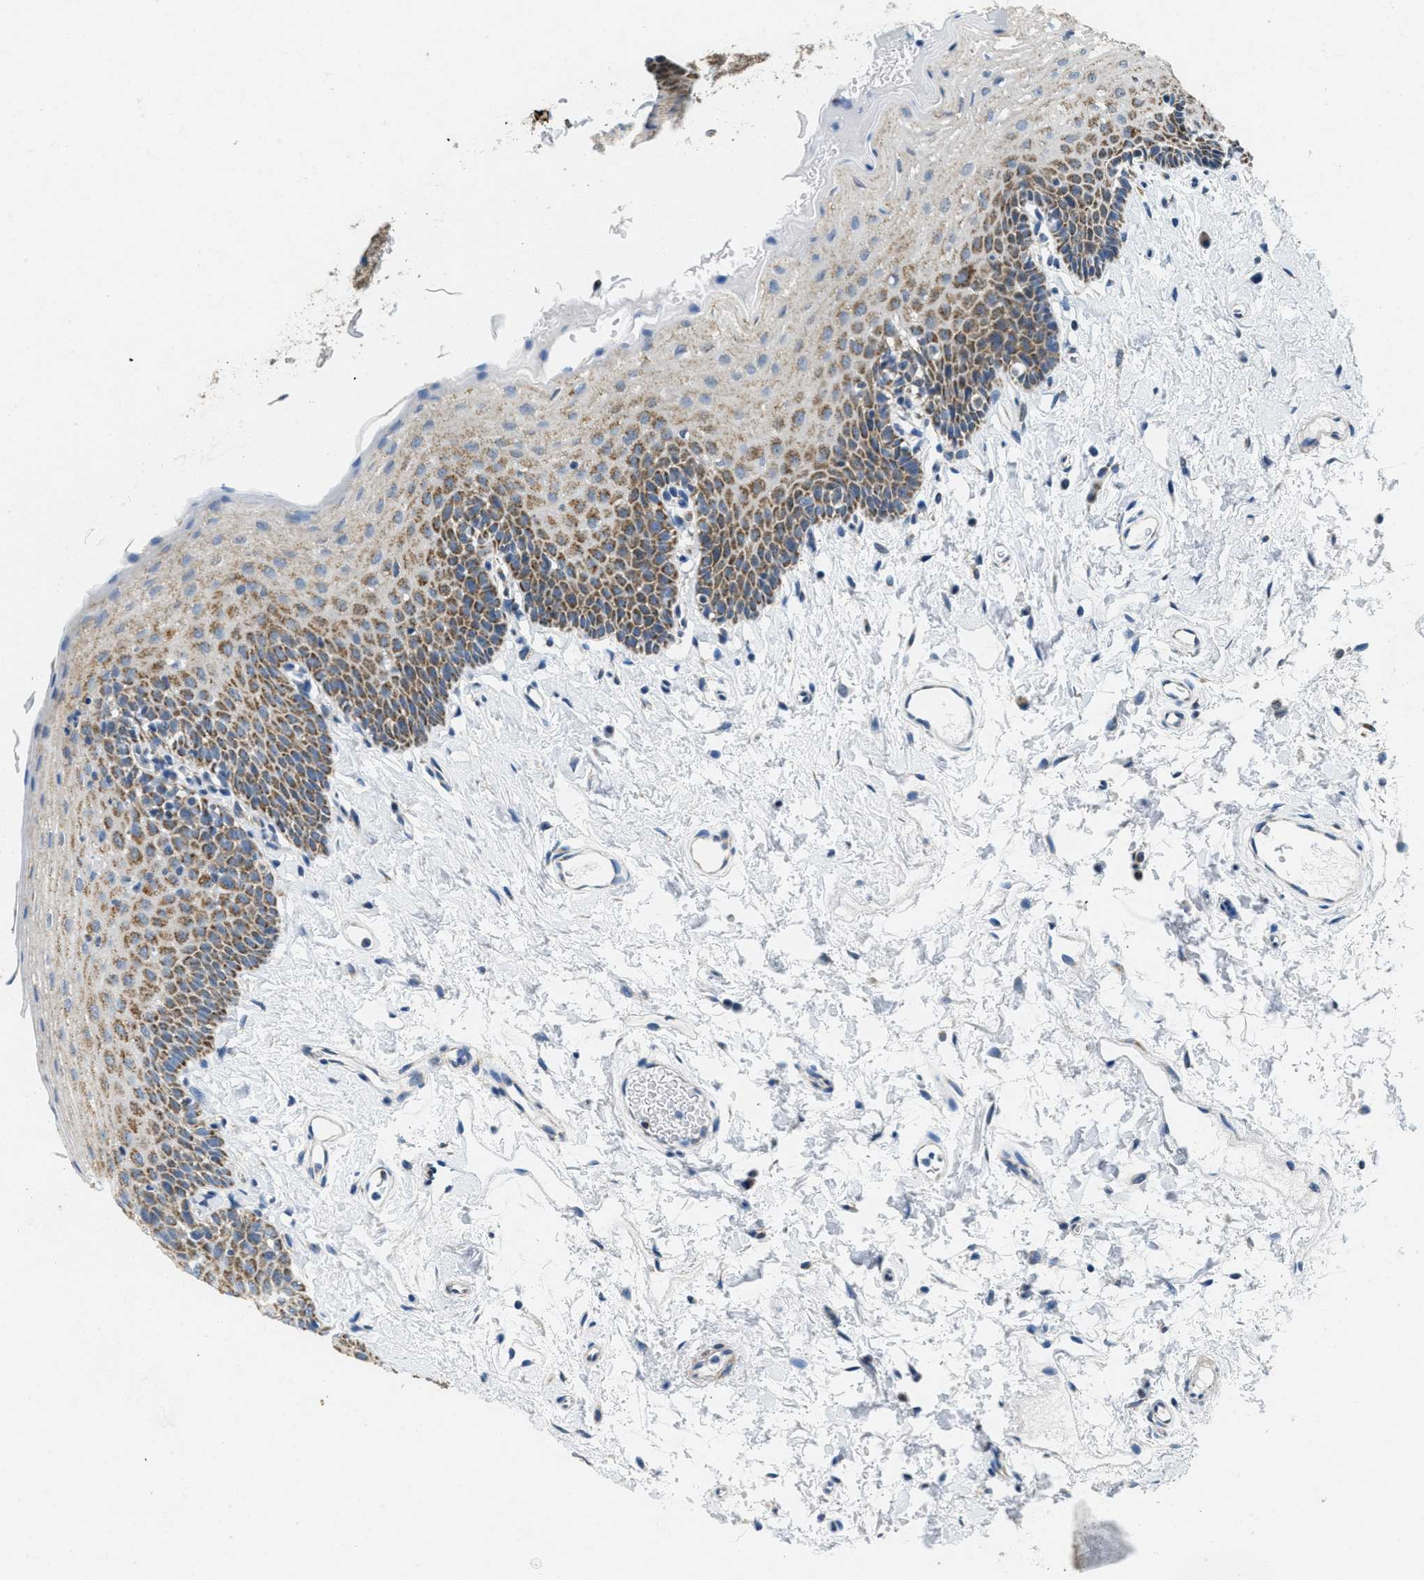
{"staining": {"intensity": "moderate", "quantity": ">75%", "location": "cytoplasmic/membranous"}, "tissue": "oral mucosa", "cell_type": "Squamous epithelial cells", "image_type": "normal", "snomed": [{"axis": "morphology", "description": "Normal tissue, NOS"}, {"axis": "topography", "description": "Oral tissue"}], "caption": "Protein positivity by immunohistochemistry (IHC) displays moderate cytoplasmic/membranous staining in about >75% of squamous epithelial cells in benign oral mucosa. (DAB IHC, brown staining for protein, blue staining for nuclei).", "gene": "TOMM70", "patient": {"sex": "male", "age": 66}}